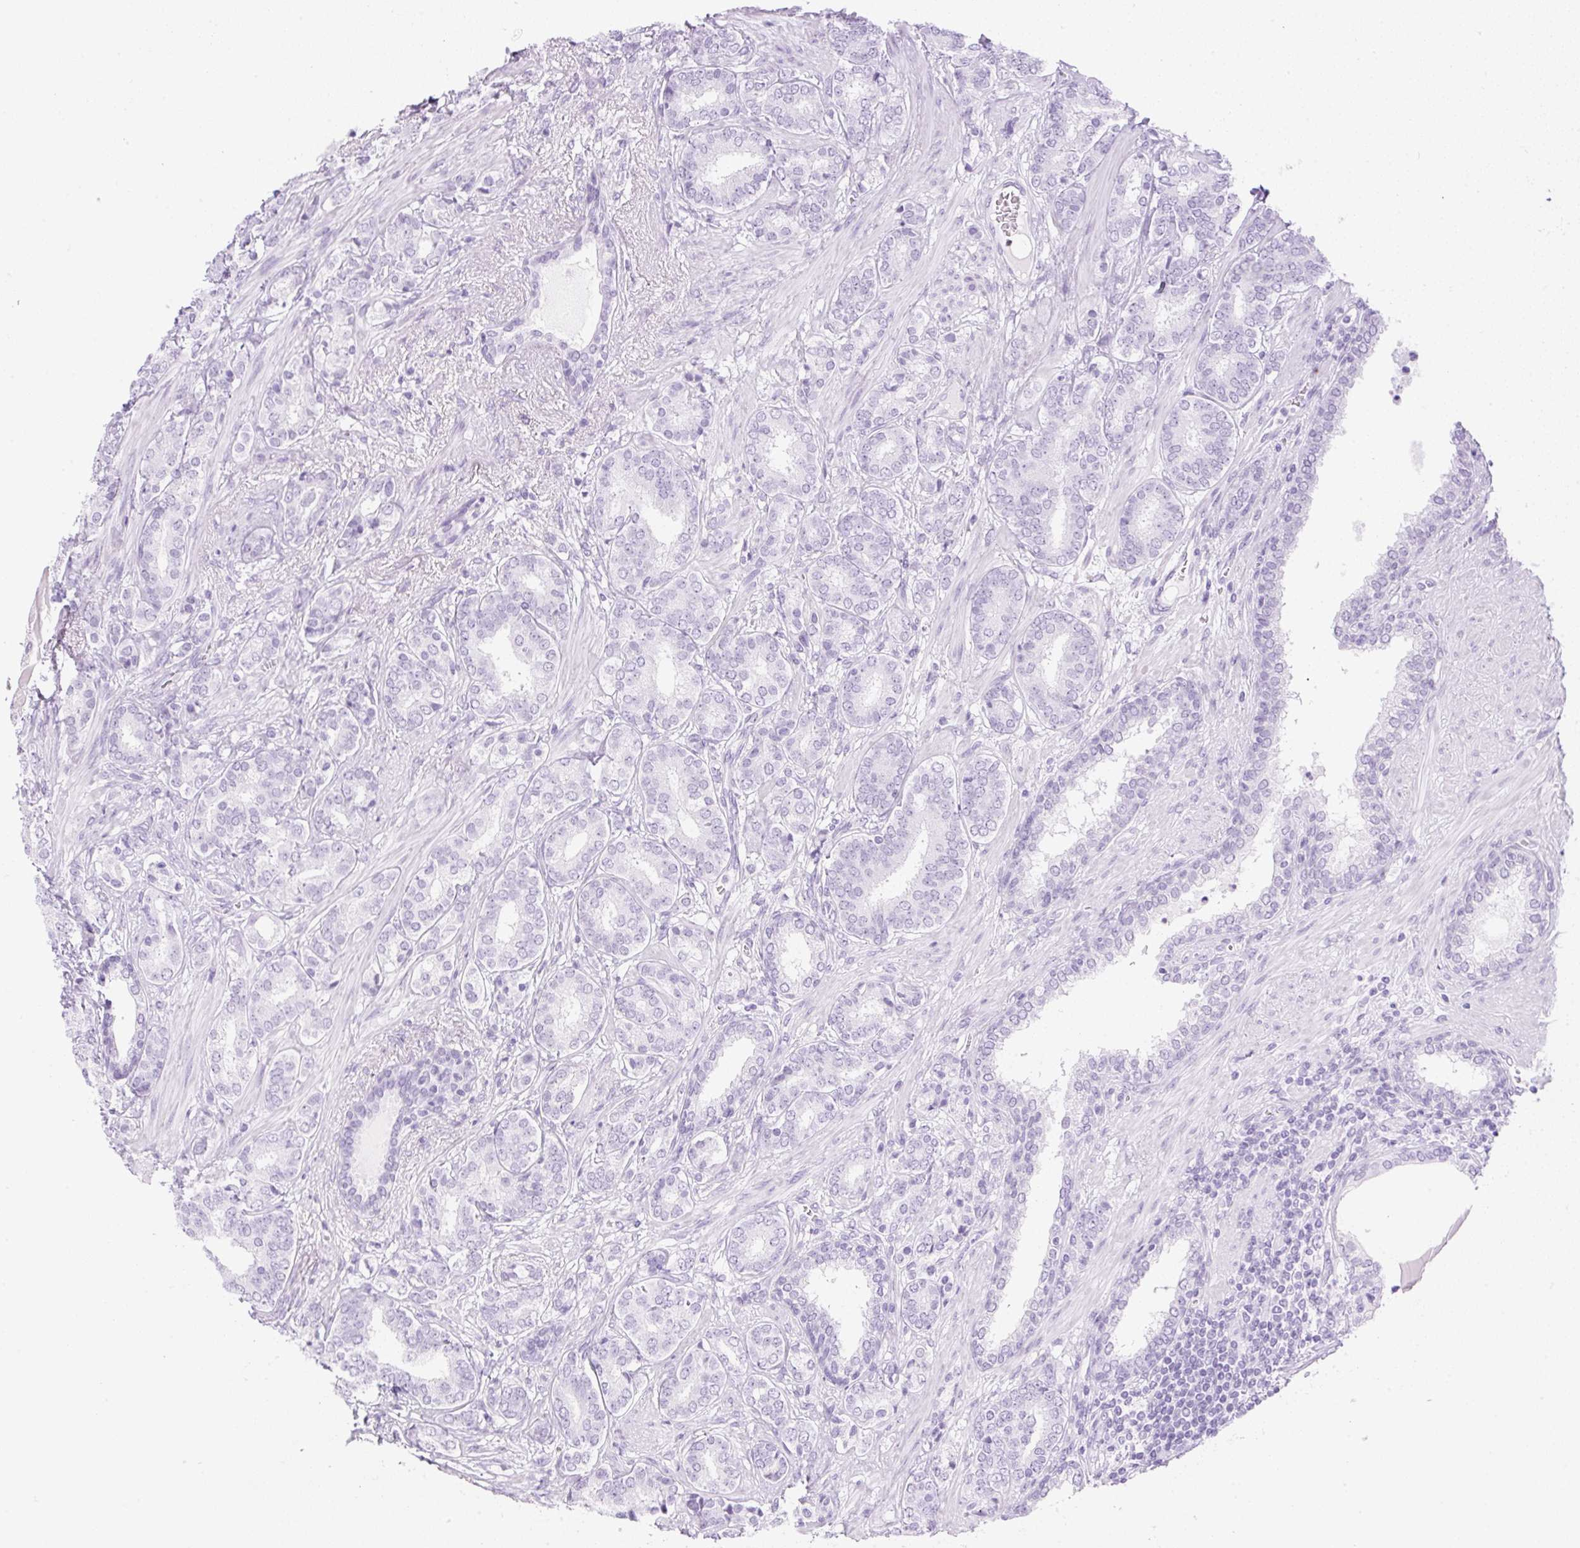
{"staining": {"intensity": "negative", "quantity": "none", "location": "none"}, "tissue": "prostate cancer", "cell_type": "Tumor cells", "image_type": "cancer", "snomed": [{"axis": "morphology", "description": "Adenocarcinoma, High grade"}, {"axis": "topography", "description": "Prostate"}], "caption": "Image shows no protein expression in tumor cells of prostate cancer (adenocarcinoma (high-grade)) tissue.", "gene": "SPRR4", "patient": {"sex": "male", "age": 62}}